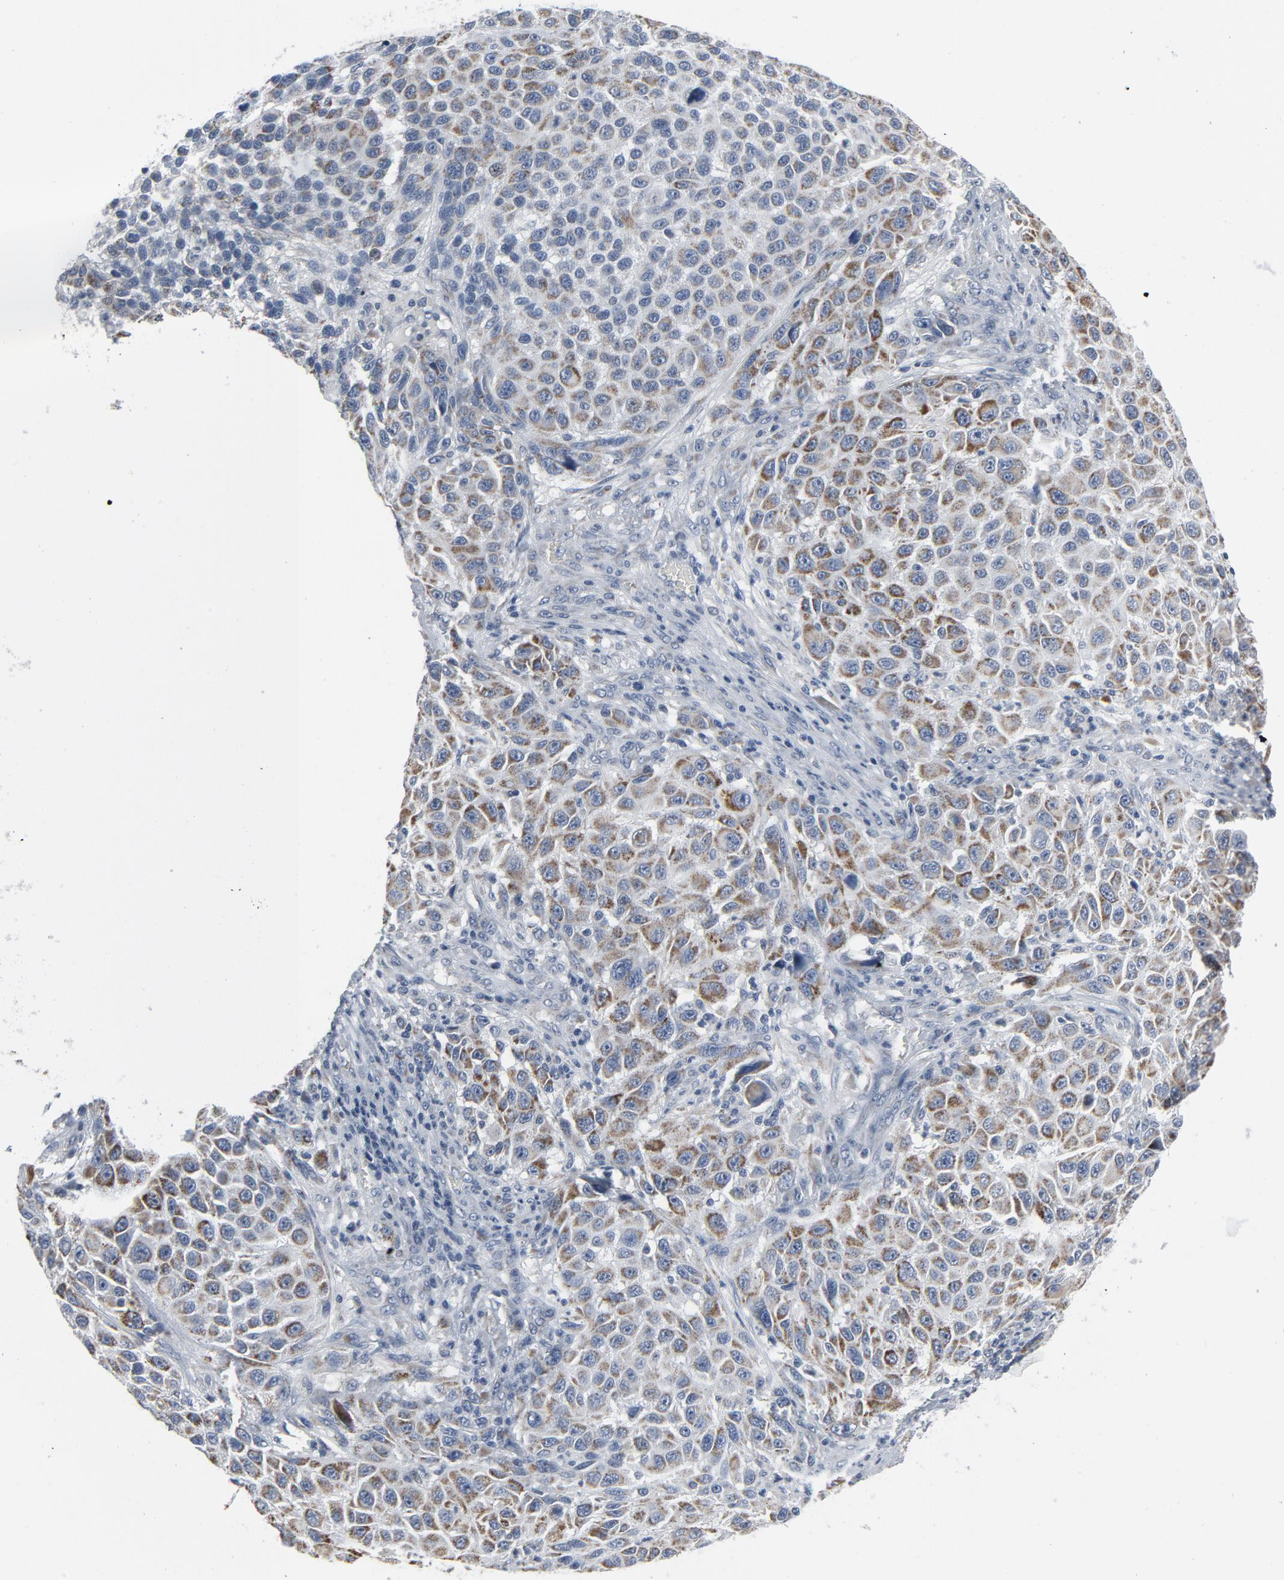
{"staining": {"intensity": "weak", "quantity": "25%-75%", "location": "cytoplasmic/membranous"}, "tissue": "melanoma", "cell_type": "Tumor cells", "image_type": "cancer", "snomed": [{"axis": "morphology", "description": "Malignant melanoma, Metastatic site"}, {"axis": "topography", "description": "Lymph node"}], "caption": "The photomicrograph reveals immunohistochemical staining of malignant melanoma (metastatic site). There is weak cytoplasmic/membranous staining is appreciated in about 25%-75% of tumor cells. (Stains: DAB (3,3'-diaminobenzidine) in brown, nuclei in blue, Microscopy: brightfield microscopy at high magnification).", "gene": "GPX2", "patient": {"sex": "male", "age": 61}}